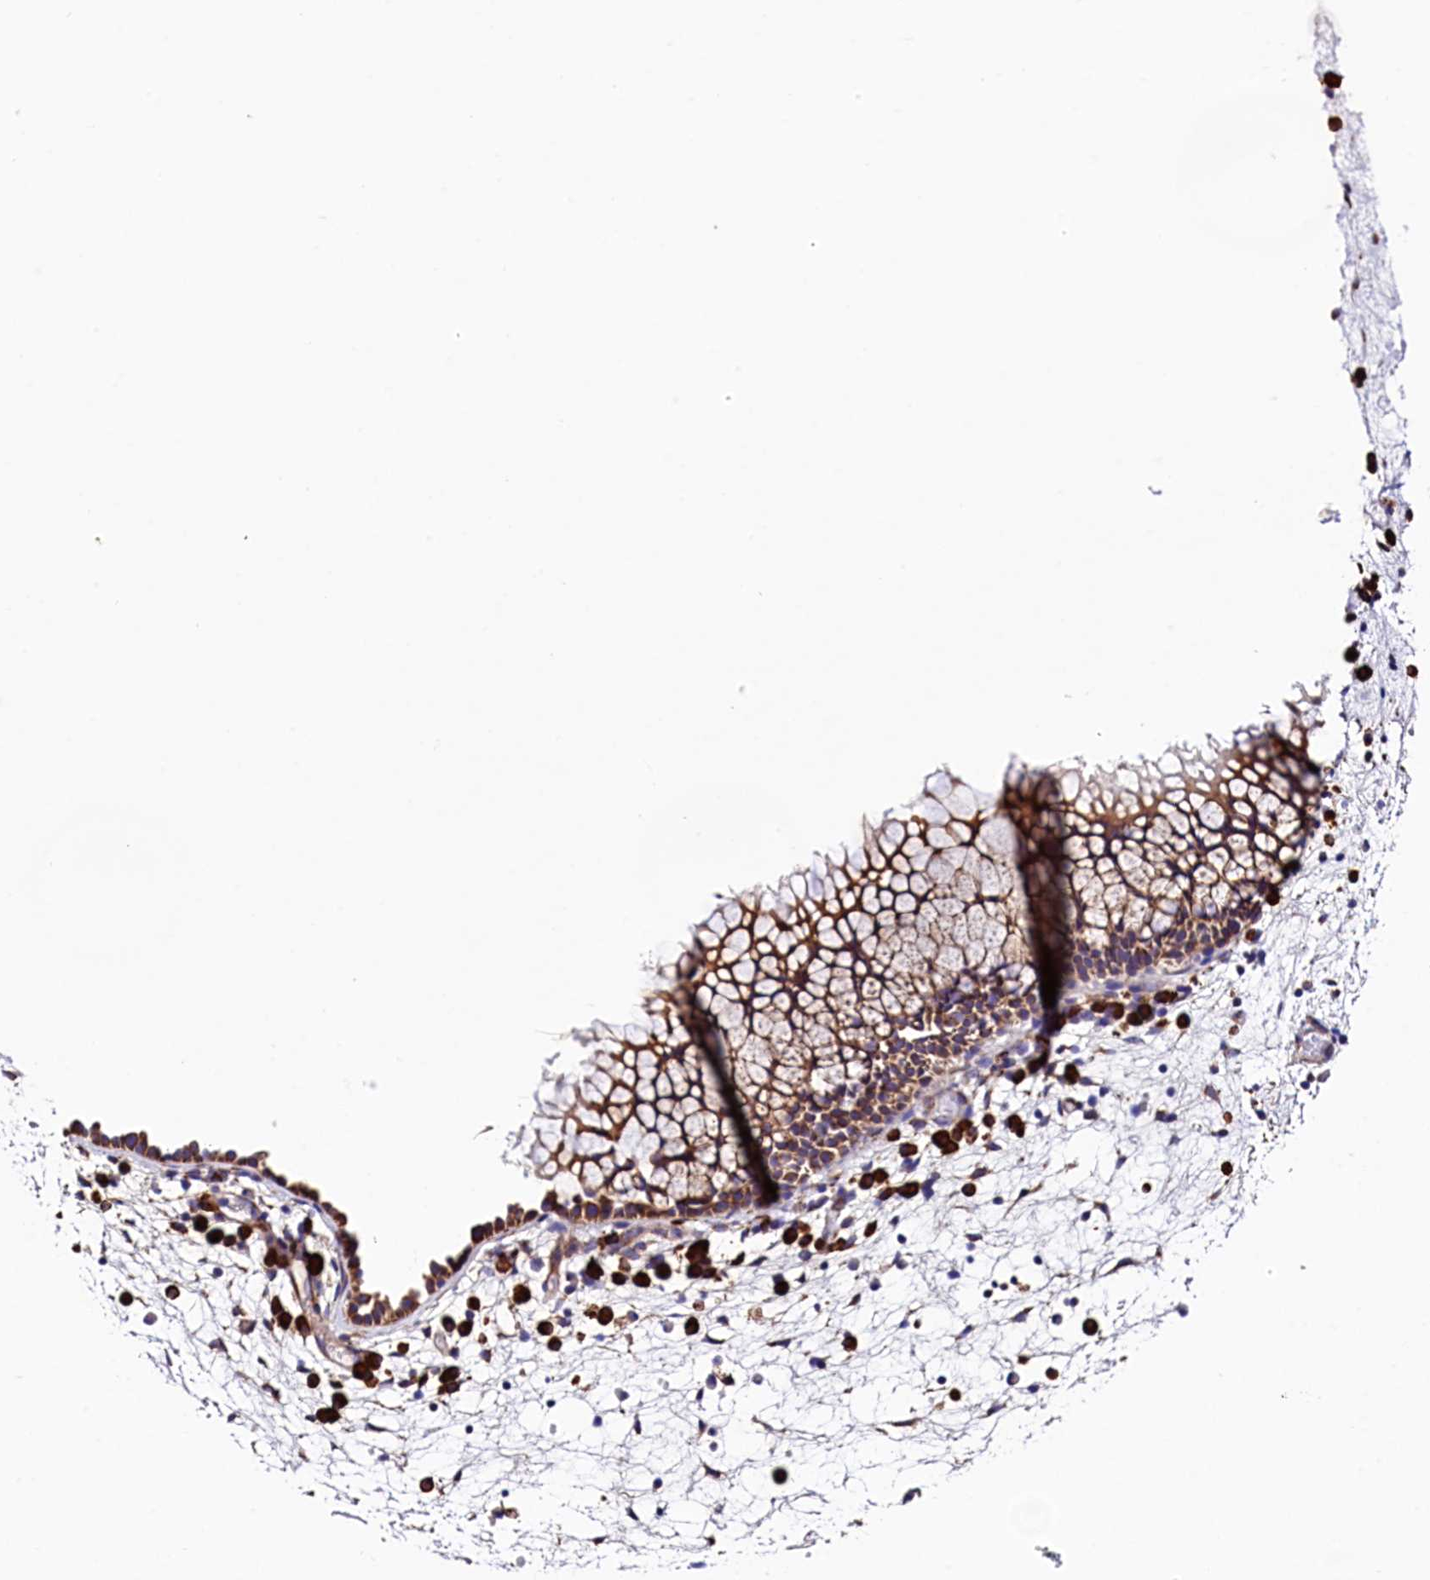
{"staining": {"intensity": "moderate", "quantity": ">75%", "location": "cytoplasmic/membranous"}, "tissue": "nasopharynx", "cell_type": "Respiratory epithelial cells", "image_type": "normal", "snomed": [{"axis": "morphology", "description": "Normal tissue, NOS"}, {"axis": "morphology", "description": "Inflammation, NOS"}, {"axis": "morphology", "description": "Malignant melanoma, Metastatic site"}, {"axis": "topography", "description": "Nasopharynx"}], "caption": "The photomicrograph displays a brown stain indicating the presence of a protein in the cytoplasmic/membranous of respiratory epithelial cells in nasopharynx.", "gene": "CAPS2", "patient": {"sex": "male", "age": 70}}